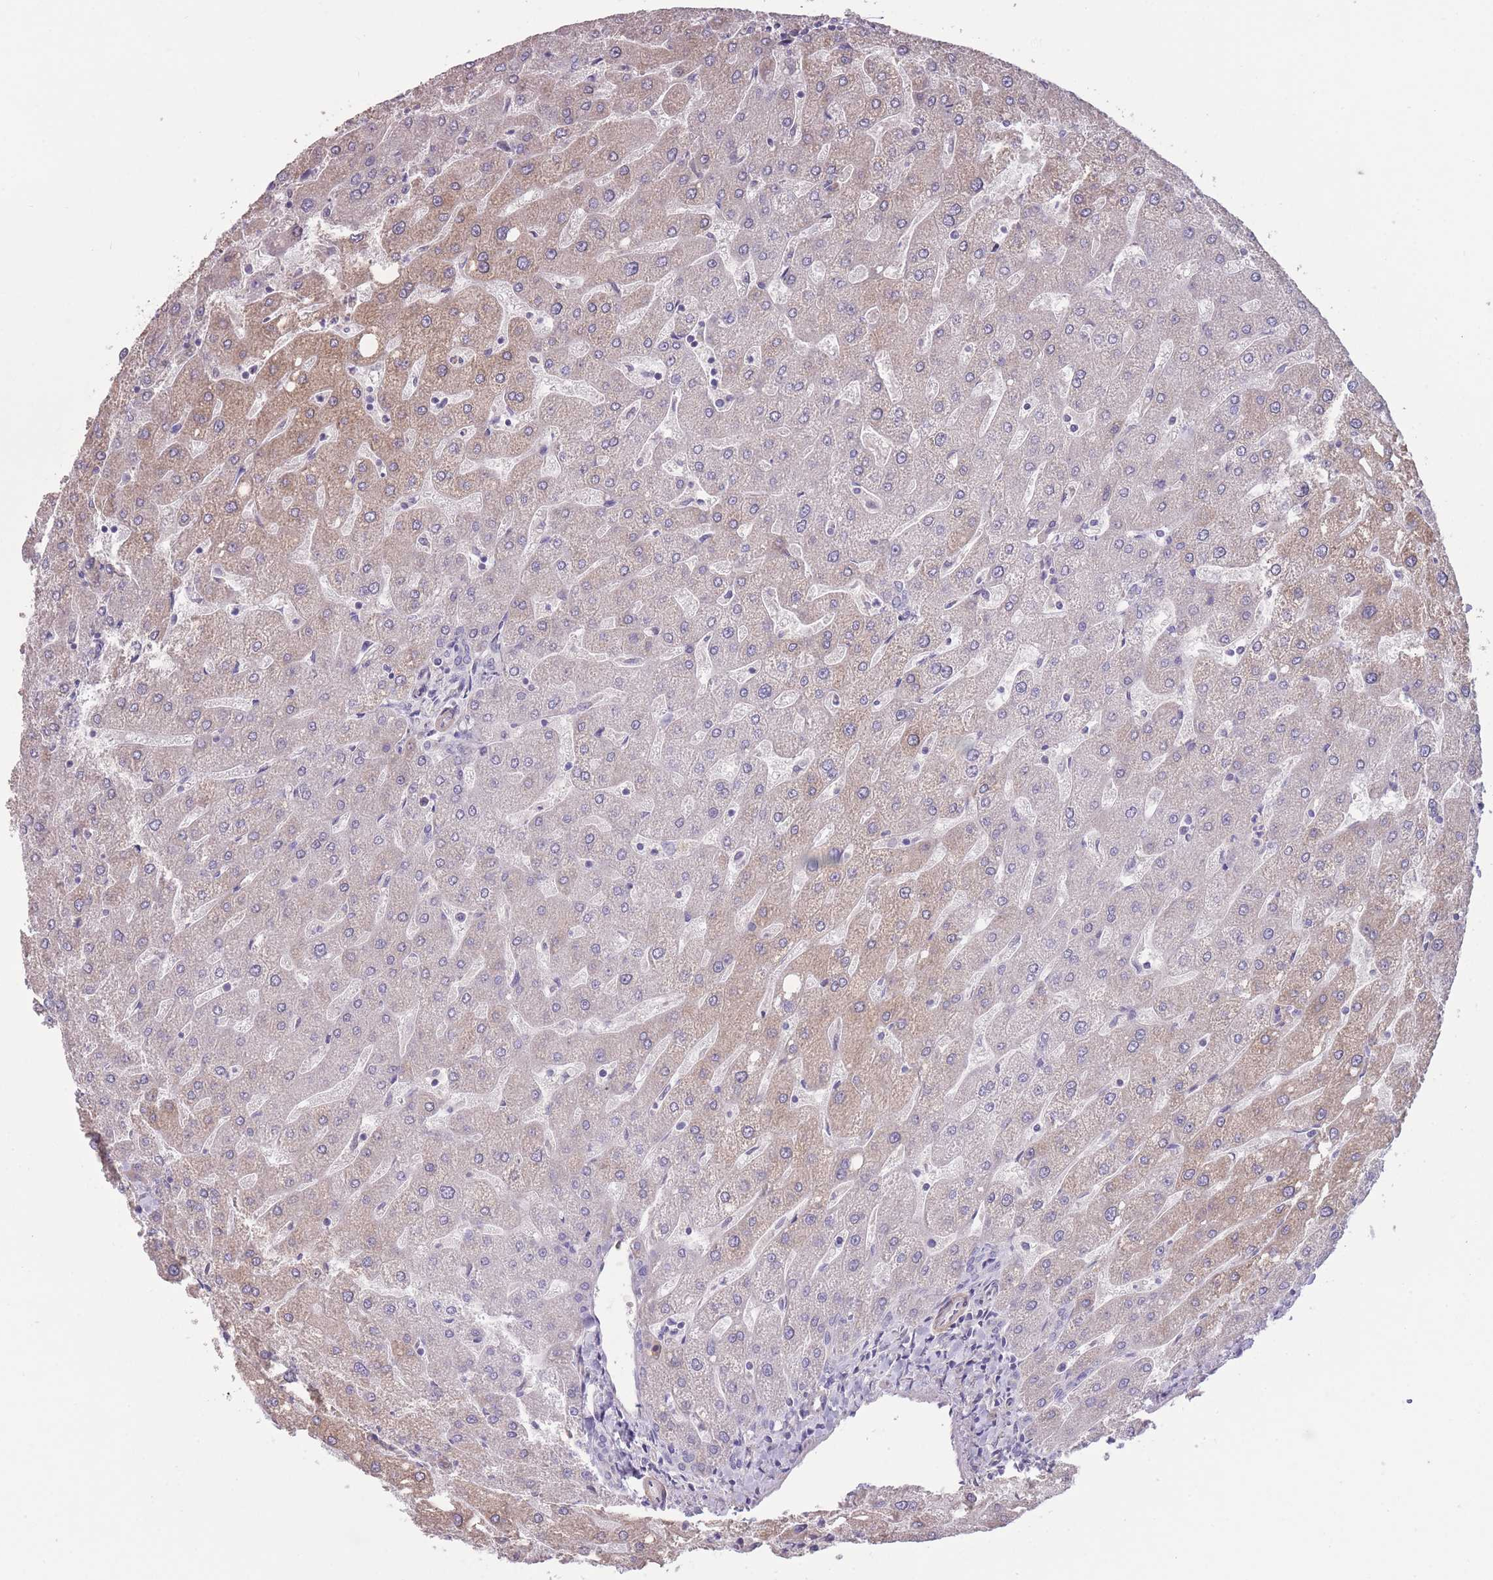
{"staining": {"intensity": "negative", "quantity": "none", "location": "none"}, "tissue": "liver", "cell_type": "Cholangiocytes", "image_type": "normal", "snomed": [{"axis": "morphology", "description": "Normal tissue, NOS"}, {"axis": "topography", "description": "Liver"}], "caption": "Image shows no protein expression in cholangiocytes of unremarkable liver. (DAB (3,3'-diaminobenzidine) immunohistochemistry (IHC), high magnification).", "gene": "RSPH10B2", "patient": {"sex": "male", "age": 67}}